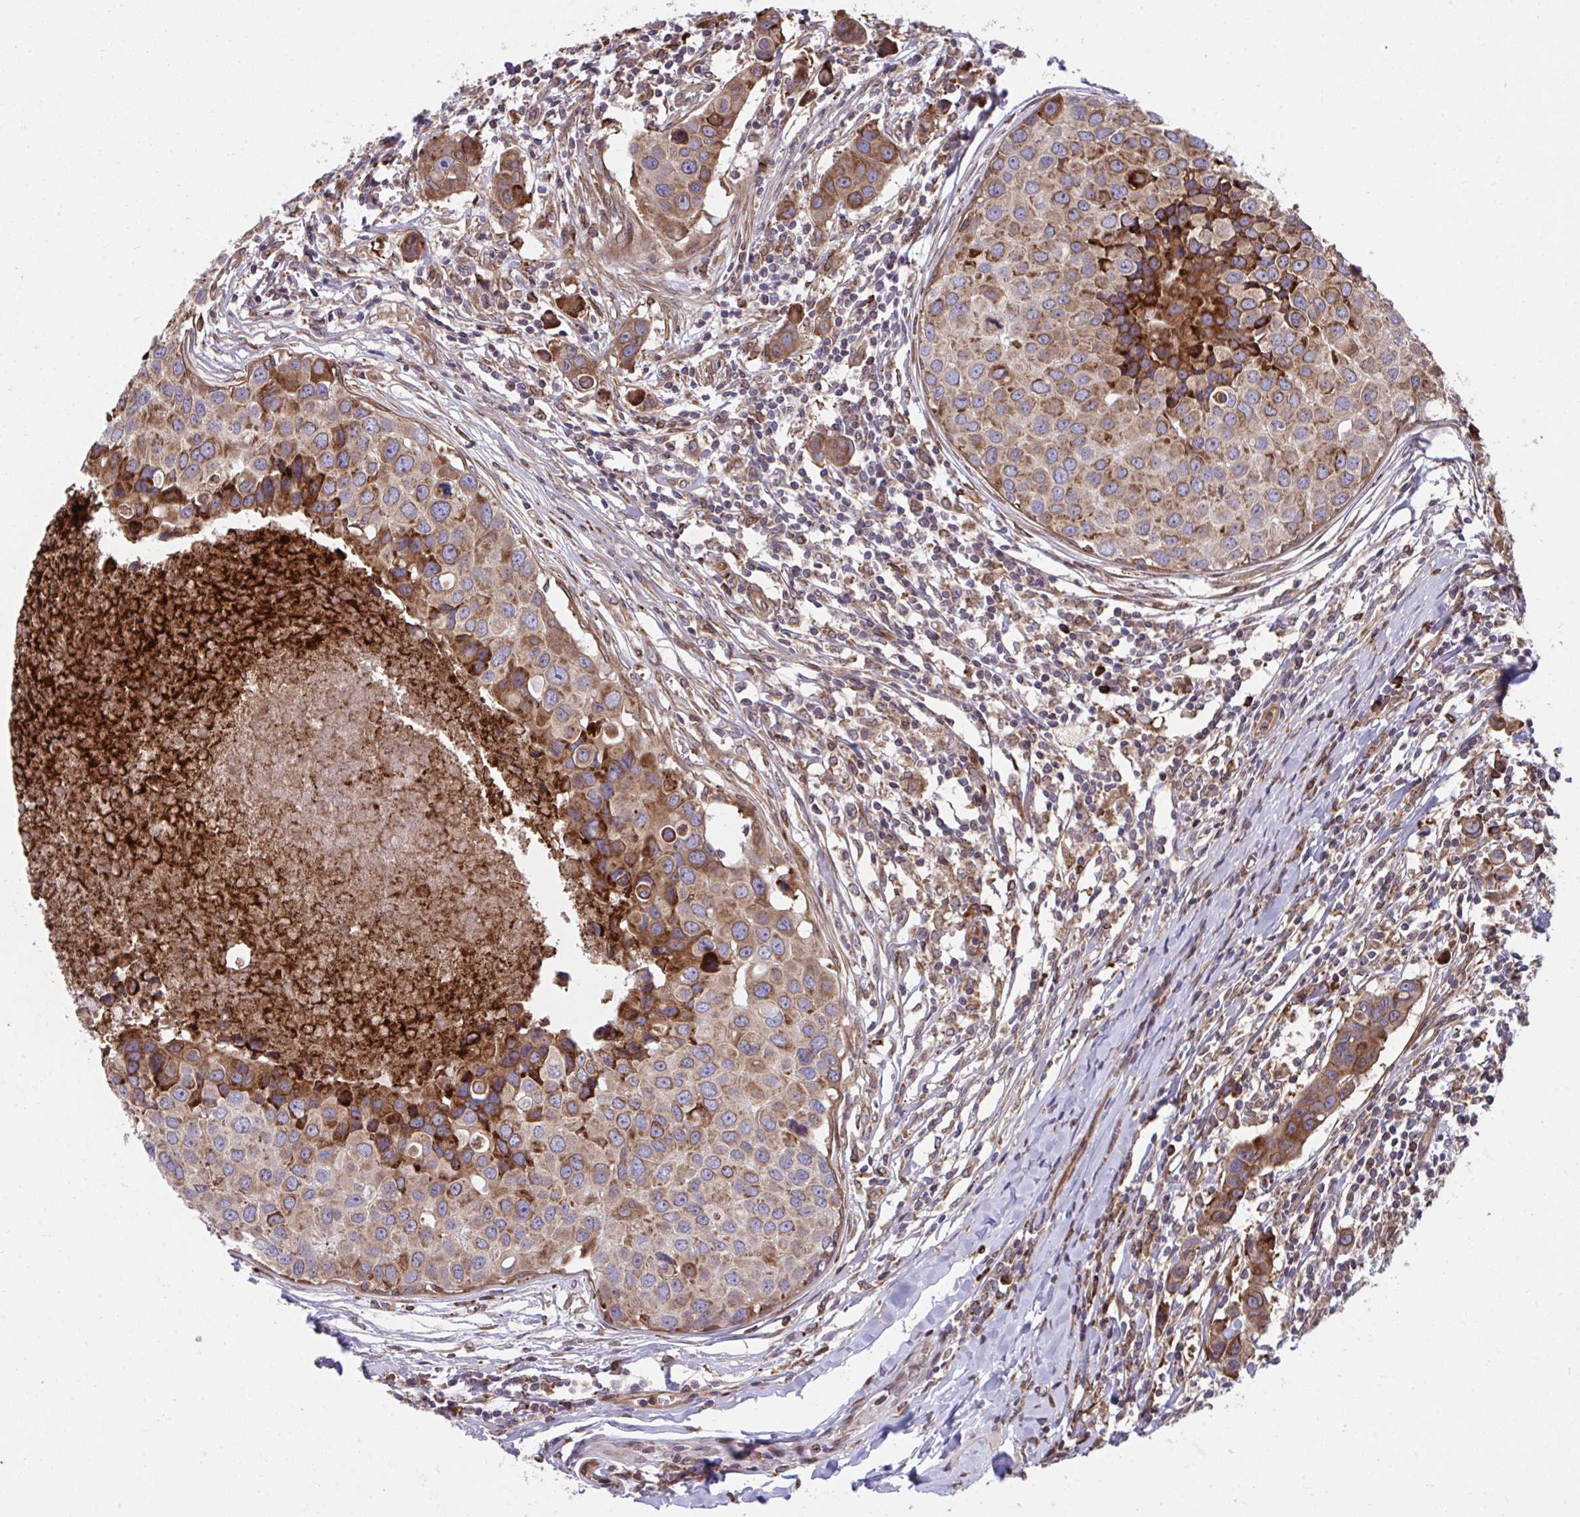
{"staining": {"intensity": "moderate", "quantity": ">75%", "location": "cytoplasmic/membranous"}, "tissue": "breast cancer", "cell_type": "Tumor cells", "image_type": "cancer", "snomed": [{"axis": "morphology", "description": "Duct carcinoma"}, {"axis": "topography", "description": "Breast"}], "caption": "Immunohistochemistry histopathology image of neoplastic tissue: breast cancer (infiltrating ductal carcinoma) stained using immunohistochemistry (IHC) displays medium levels of moderate protein expression localized specifically in the cytoplasmic/membranous of tumor cells, appearing as a cytoplasmic/membranous brown color.", "gene": "STIM2", "patient": {"sex": "female", "age": 24}}